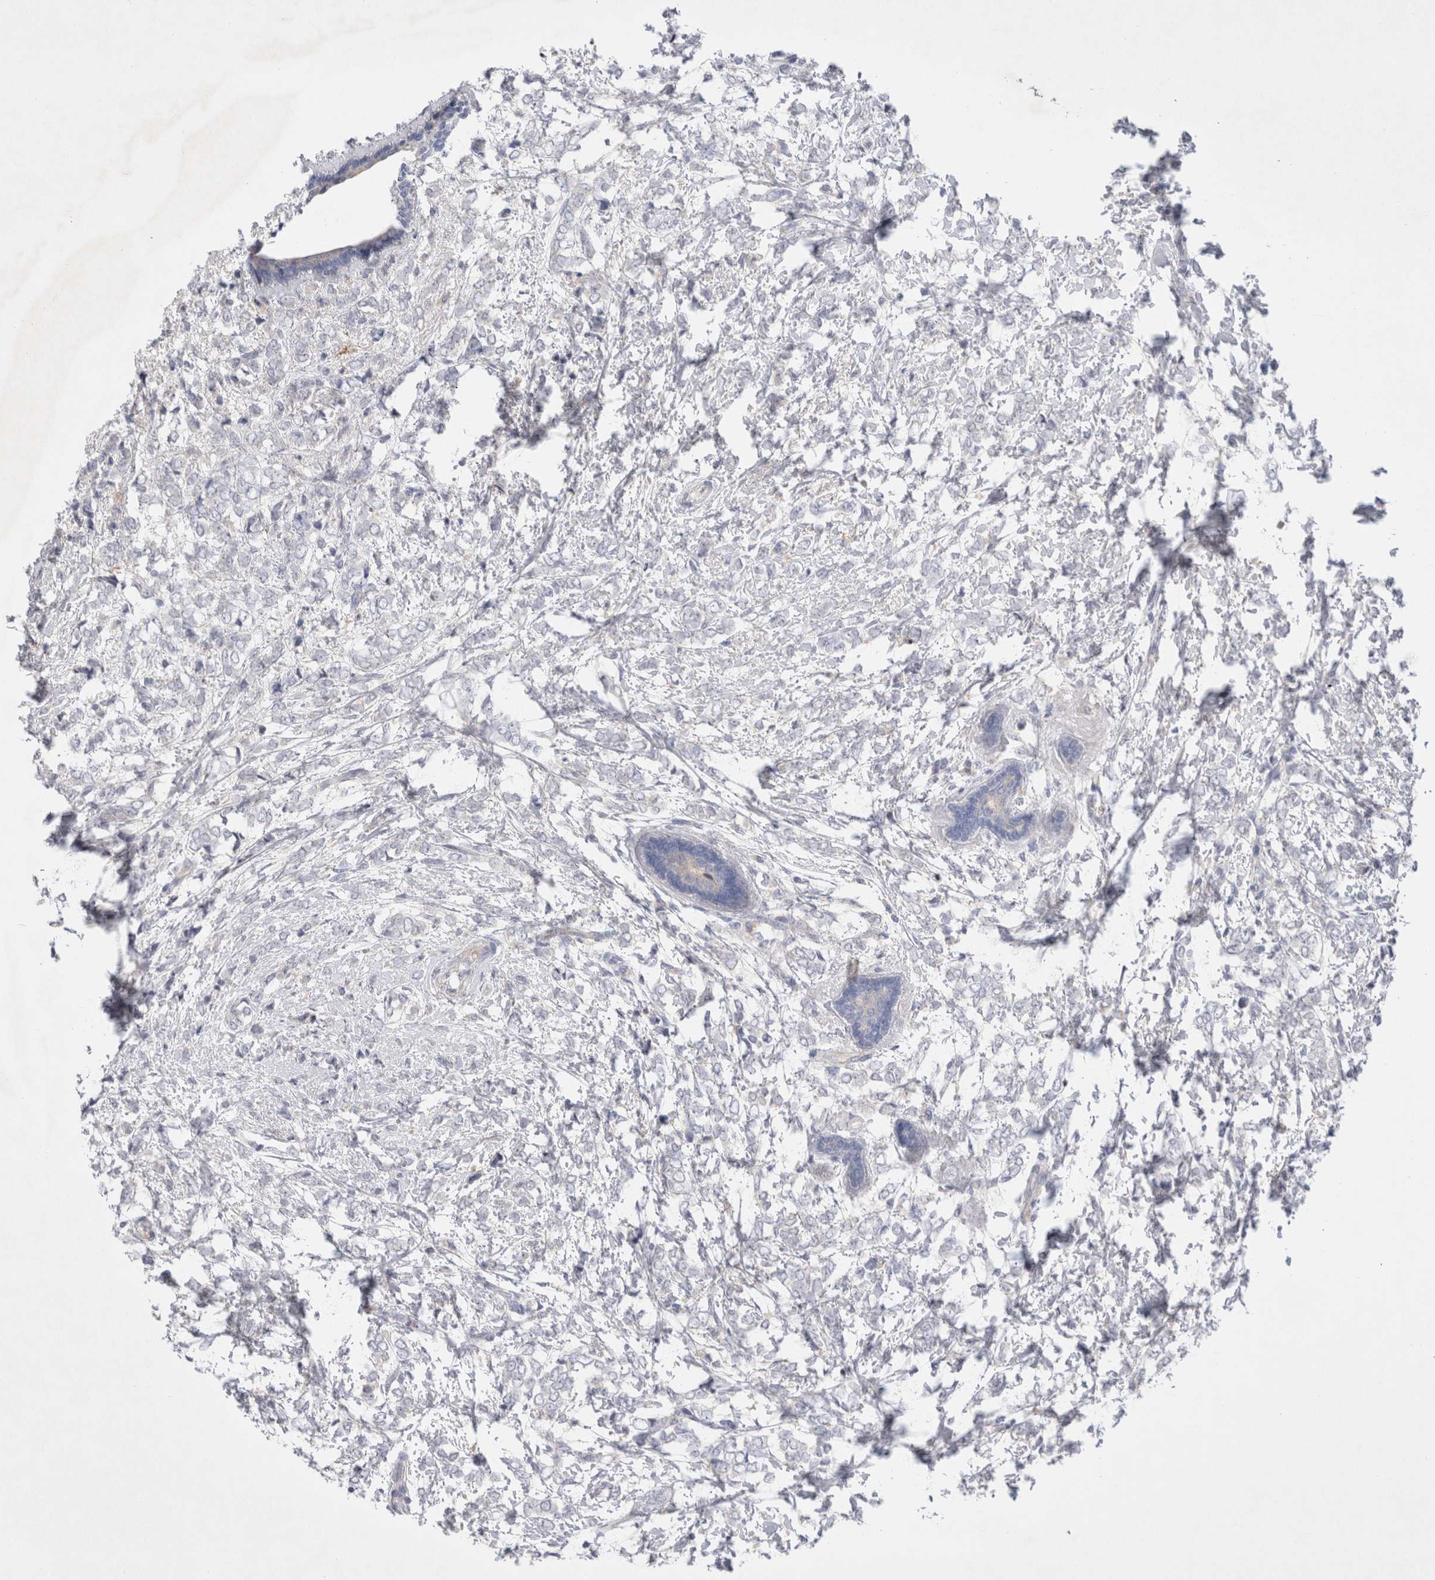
{"staining": {"intensity": "negative", "quantity": "none", "location": "none"}, "tissue": "breast cancer", "cell_type": "Tumor cells", "image_type": "cancer", "snomed": [{"axis": "morphology", "description": "Normal tissue, NOS"}, {"axis": "morphology", "description": "Lobular carcinoma"}, {"axis": "topography", "description": "Breast"}], "caption": "The histopathology image exhibits no significant staining in tumor cells of lobular carcinoma (breast).", "gene": "RBM12B", "patient": {"sex": "female", "age": 47}}